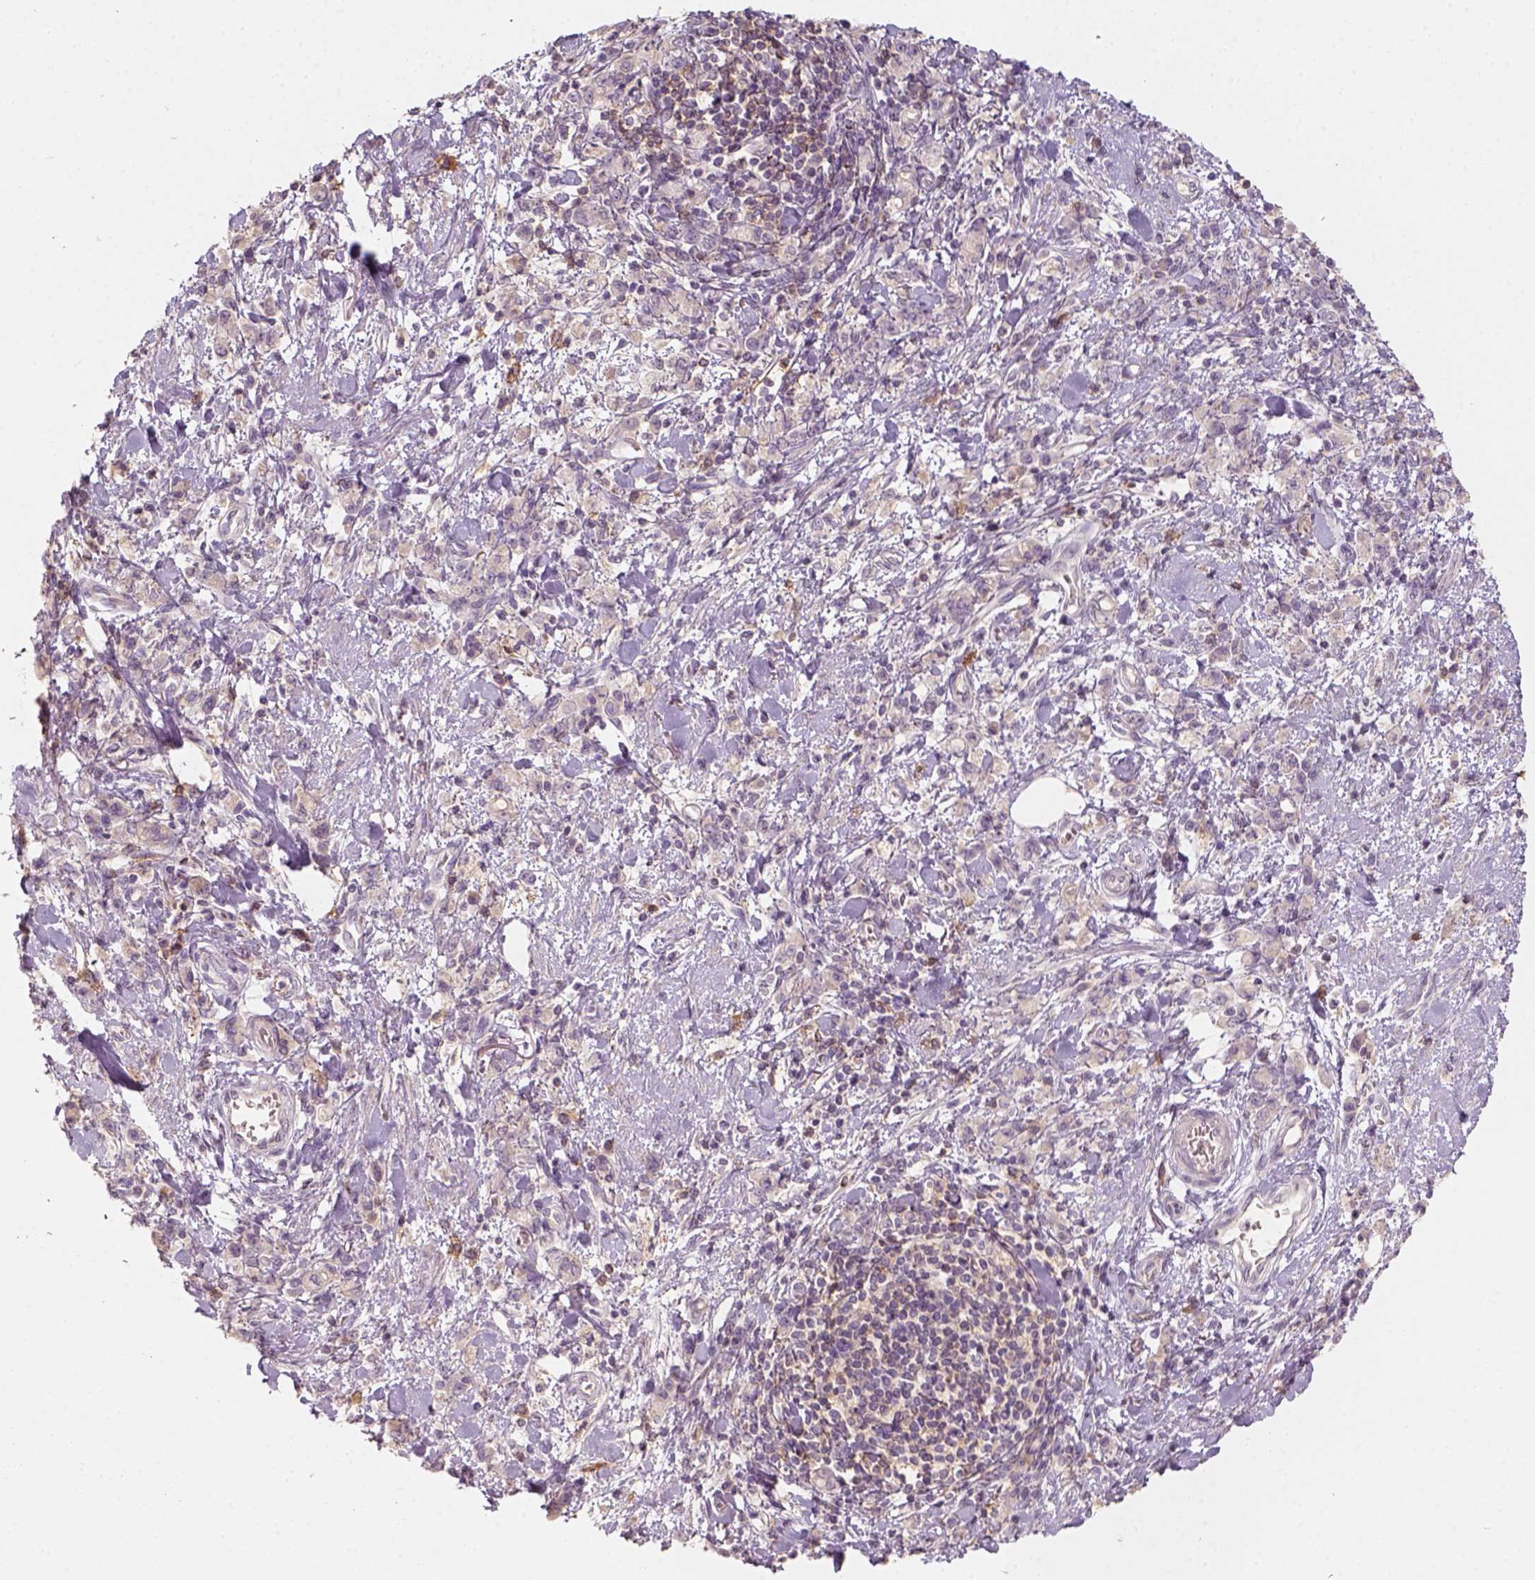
{"staining": {"intensity": "weak", "quantity": "<25%", "location": "cytoplasmic/membranous"}, "tissue": "stomach cancer", "cell_type": "Tumor cells", "image_type": "cancer", "snomed": [{"axis": "morphology", "description": "Adenocarcinoma, NOS"}, {"axis": "topography", "description": "Stomach"}], "caption": "This is an immunohistochemistry (IHC) micrograph of human stomach cancer (adenocarcinoma). There is no expression in tumor cells.", "gene": "AQP9", "patient": {"sex": "male", "age": 77}}